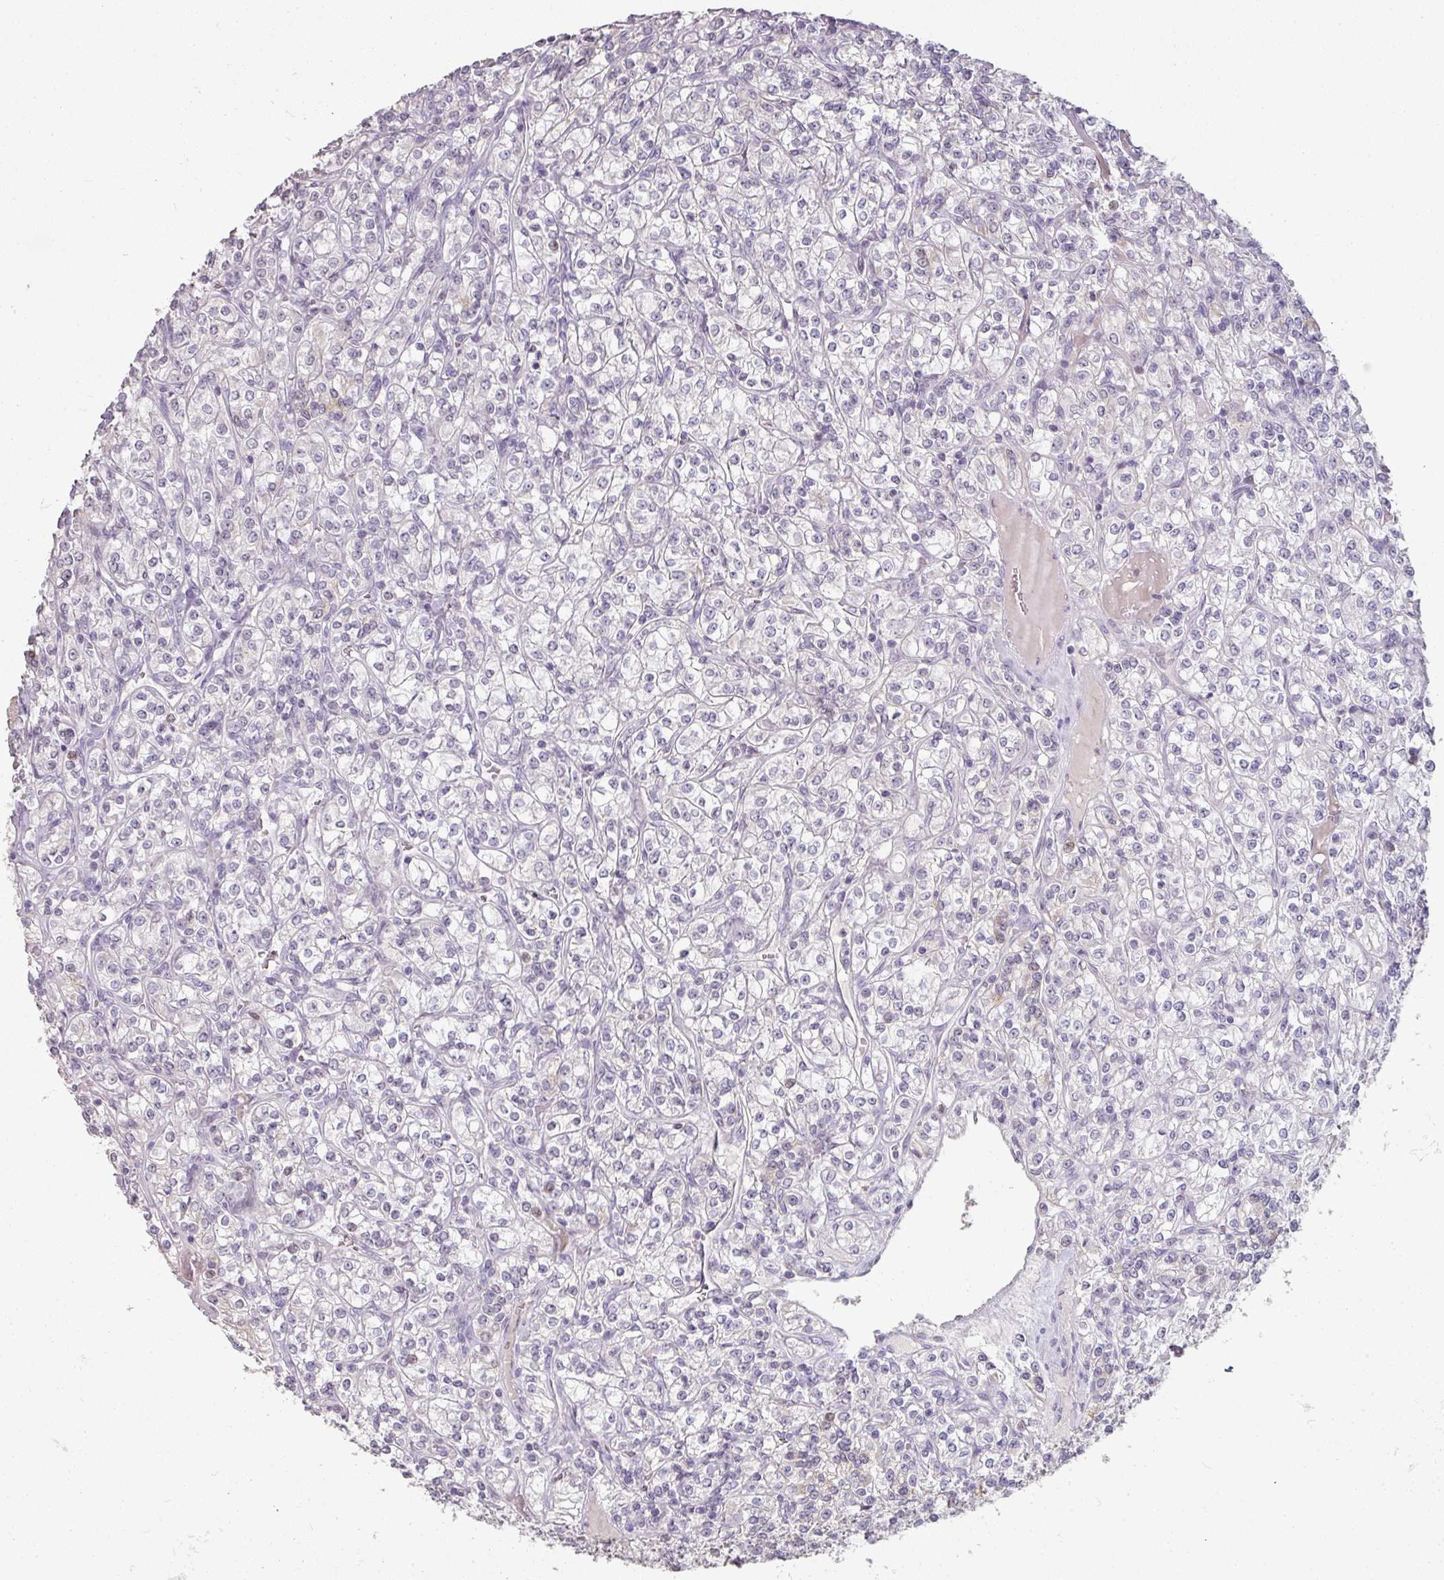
{"staining": {"intensity": "negative", "quantity": "none", "location": "none"}, "tissue": "renal cancer", "cell_type": "Tumor cells", "image_type": "cancer", "snomed": [{"axis": "morphology", "description": "Adenocarcinoma, NOS"}, {"axis": "topography", "description": "Kidney"}], "caption": "Renal adenocarcinoma stained for a protein using immunohistochemistry reveals no expression tumor cells.", "gene": "GTF2H3", "patient": {"sex": "male", "age": 77}}